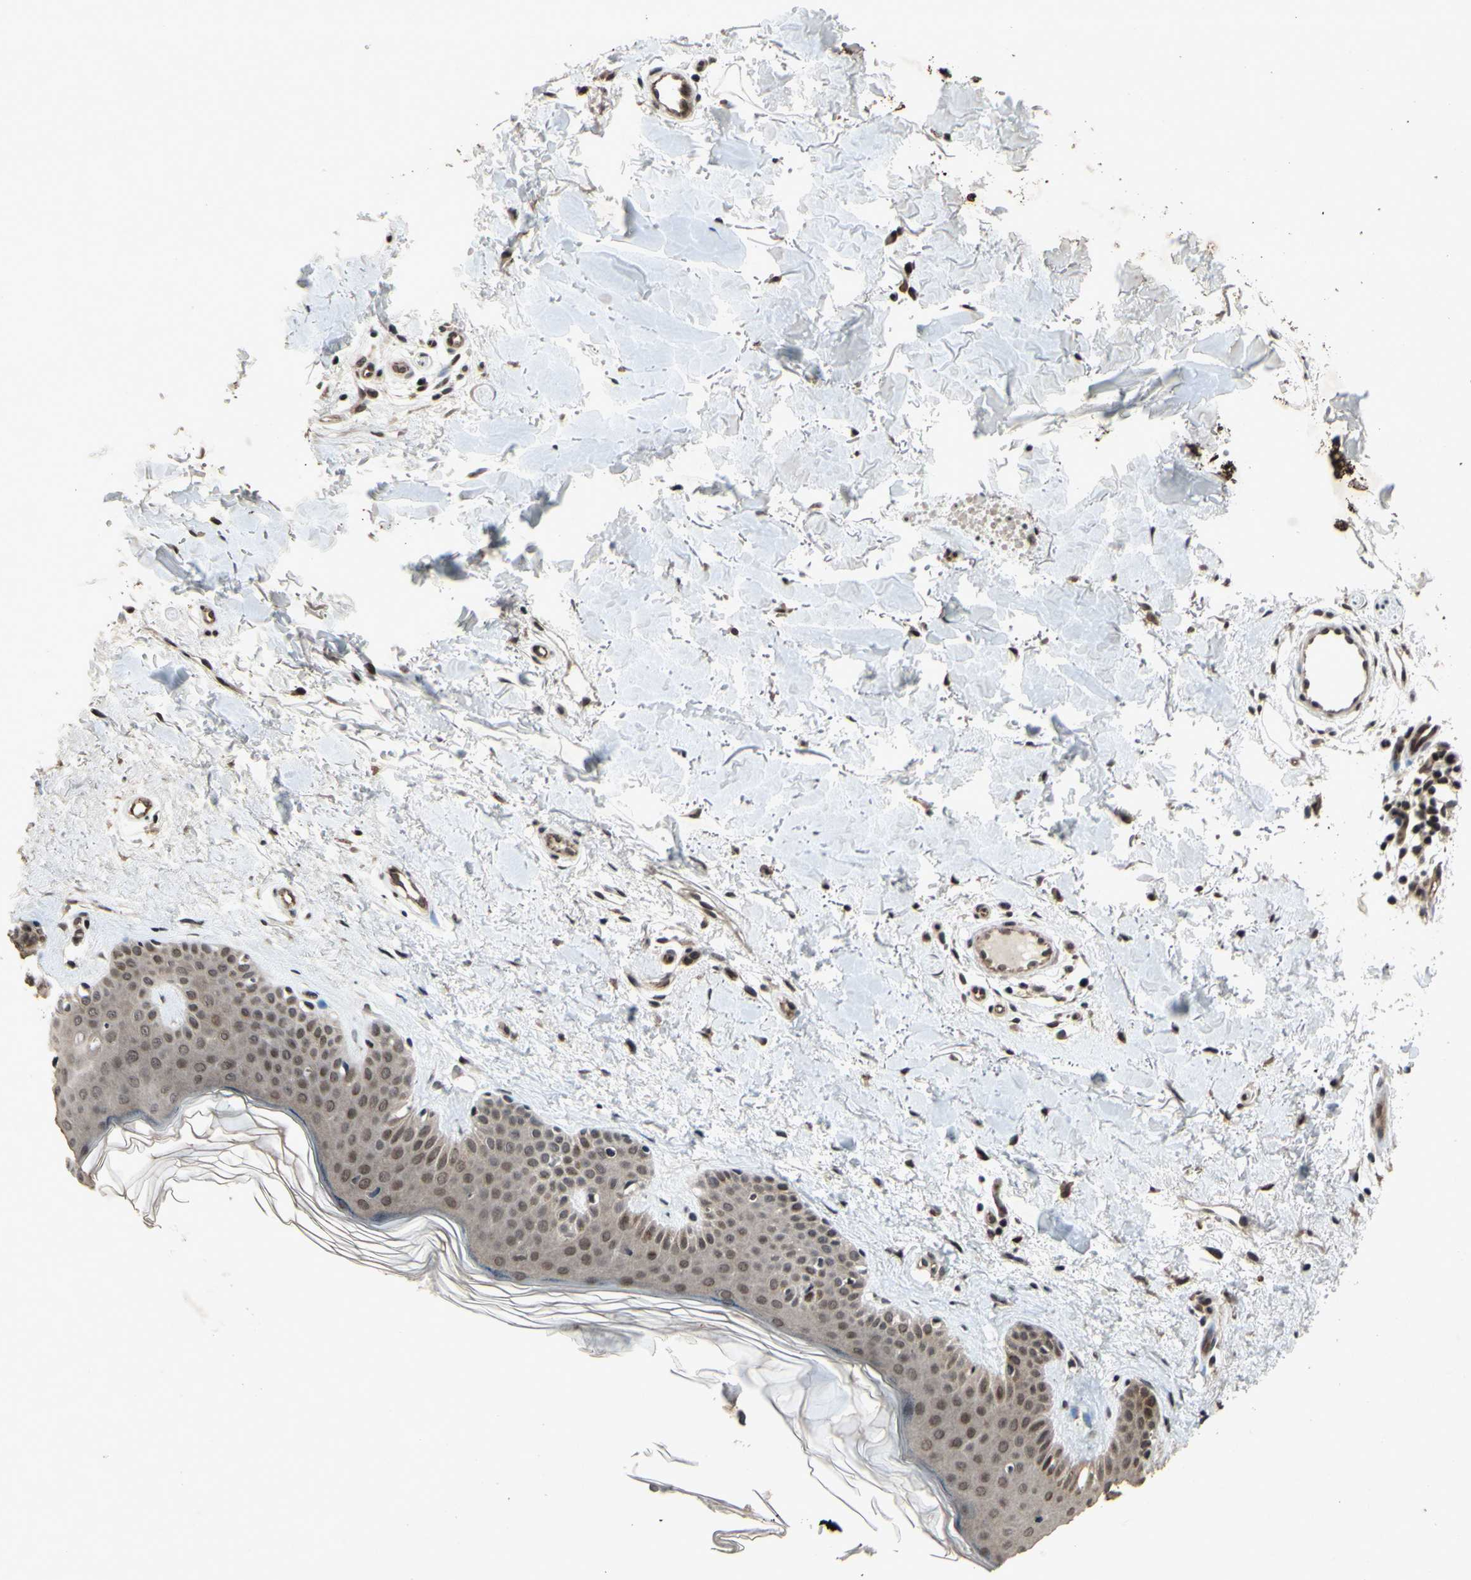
{"staining": {"intensity": "moderate", "quantity": "25%-75%", "location": "cytoplasmic/membranous"}, "tissue": "skin", "cell_type": "Fibroblasts", "image_type": "normal", "snomed": [{"axis": "morphology", "description": "Normal tissue, NOS"}, {"axis": "topography", "description": "Skin"}], "caption": "The photomicrograph shows staining of unremarkable skin, revealing moderate cytoplasmic/membranous protein positivity (brown color) within fibroblasts.", "gene": "XPO1", "patient": {"sex": "male", "age": 67}}